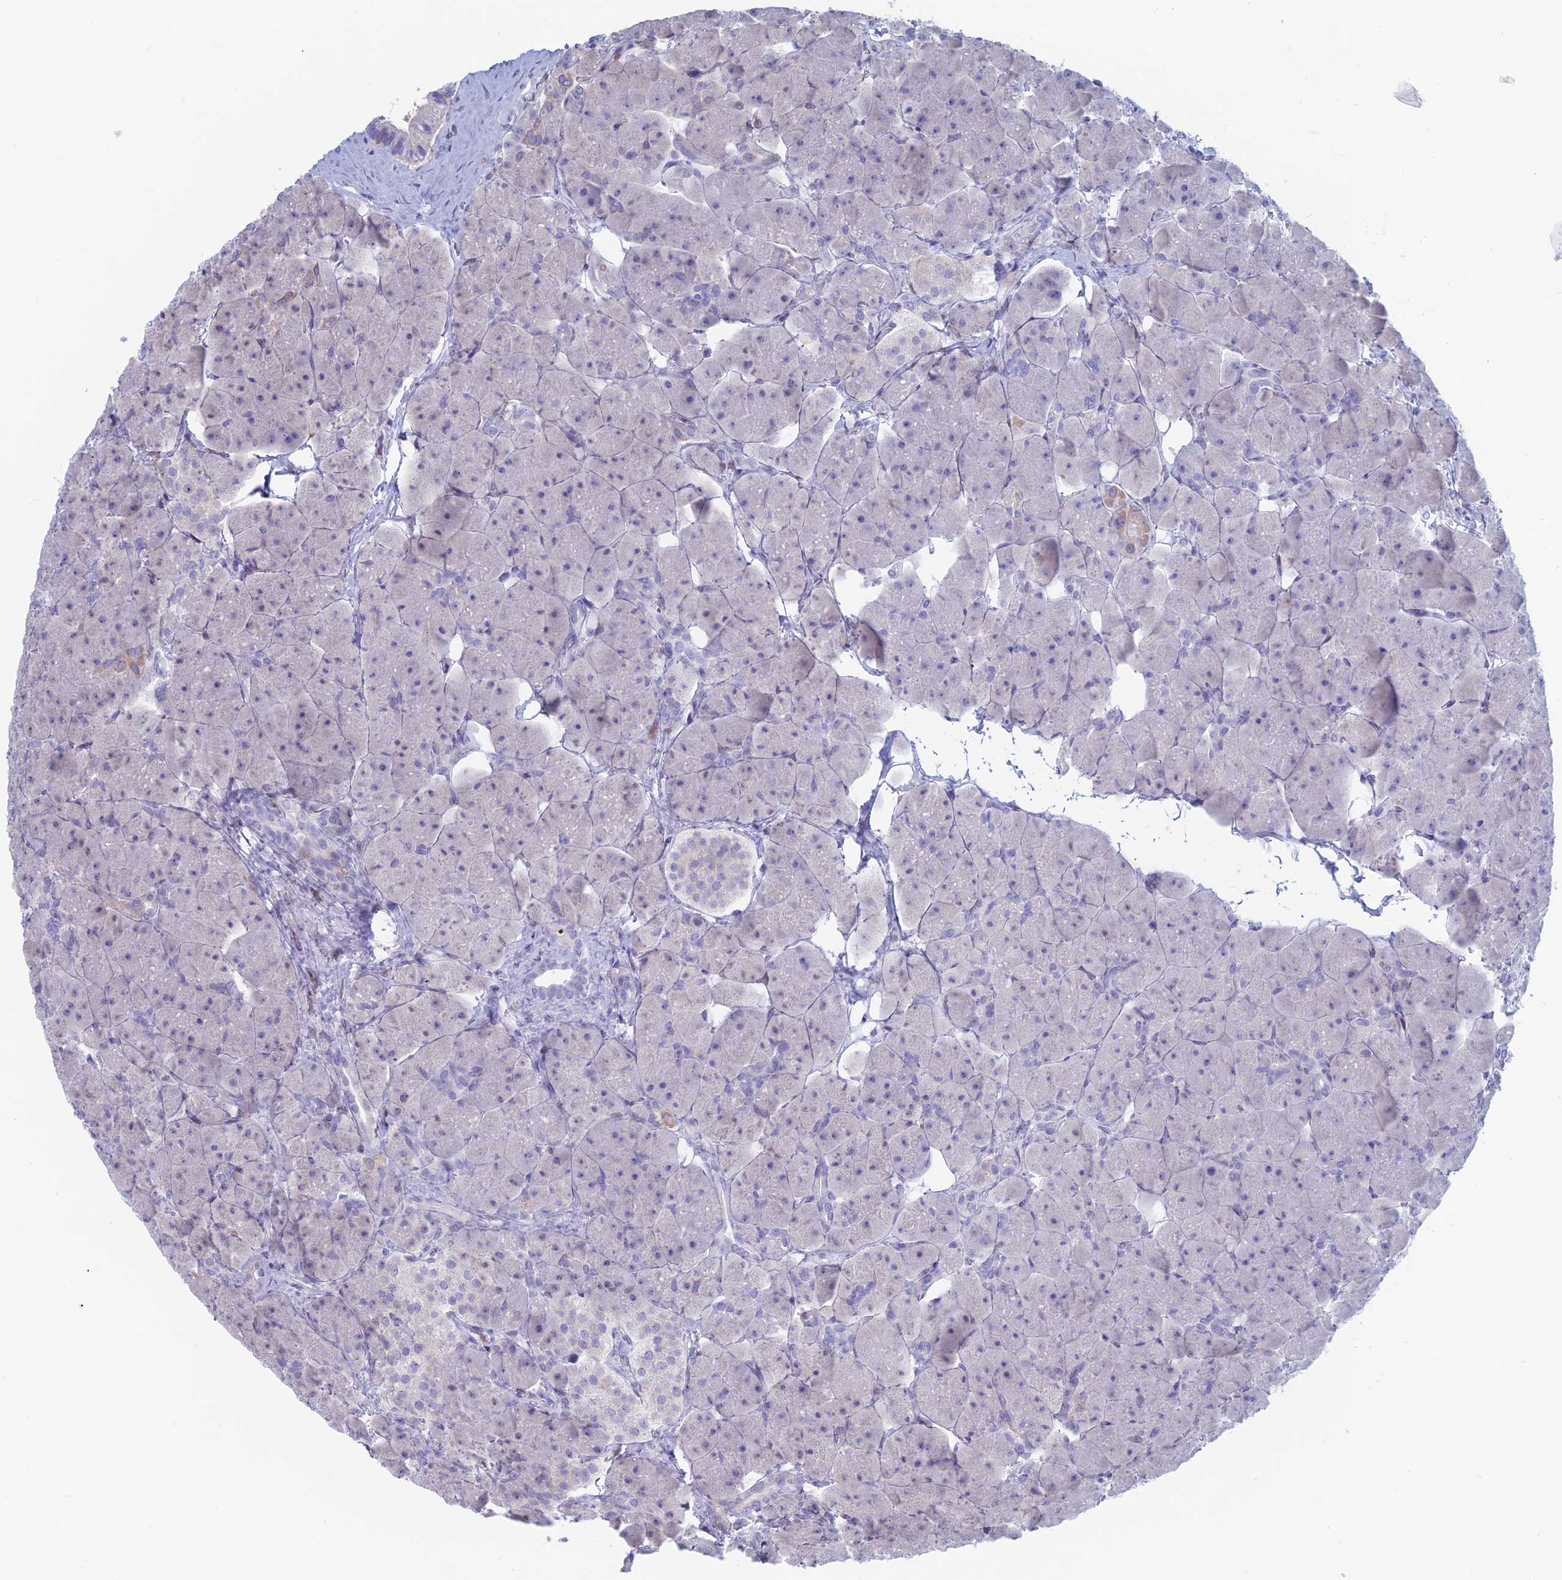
{"staining": {"intensity": "negative", "quantity": "none", "location": "none"}, "tissue": "pancreas", "cell_type": "Exocrine glandular cells", "image_type": "normal", "snomed": [{"axis": "morphology", "description": "Normal tissue, NOS"}, {"axis": "topography", "description": "Pancreas"}], "caption": "DAB immunohistochemical staining of unremarkable pancreas displays no significant positivity in exocrine glandular cells. (IHC, brightfield microscopy, high magnification).", "gene": "CERS6", "patient": {"sex": "male", "age": 66}}